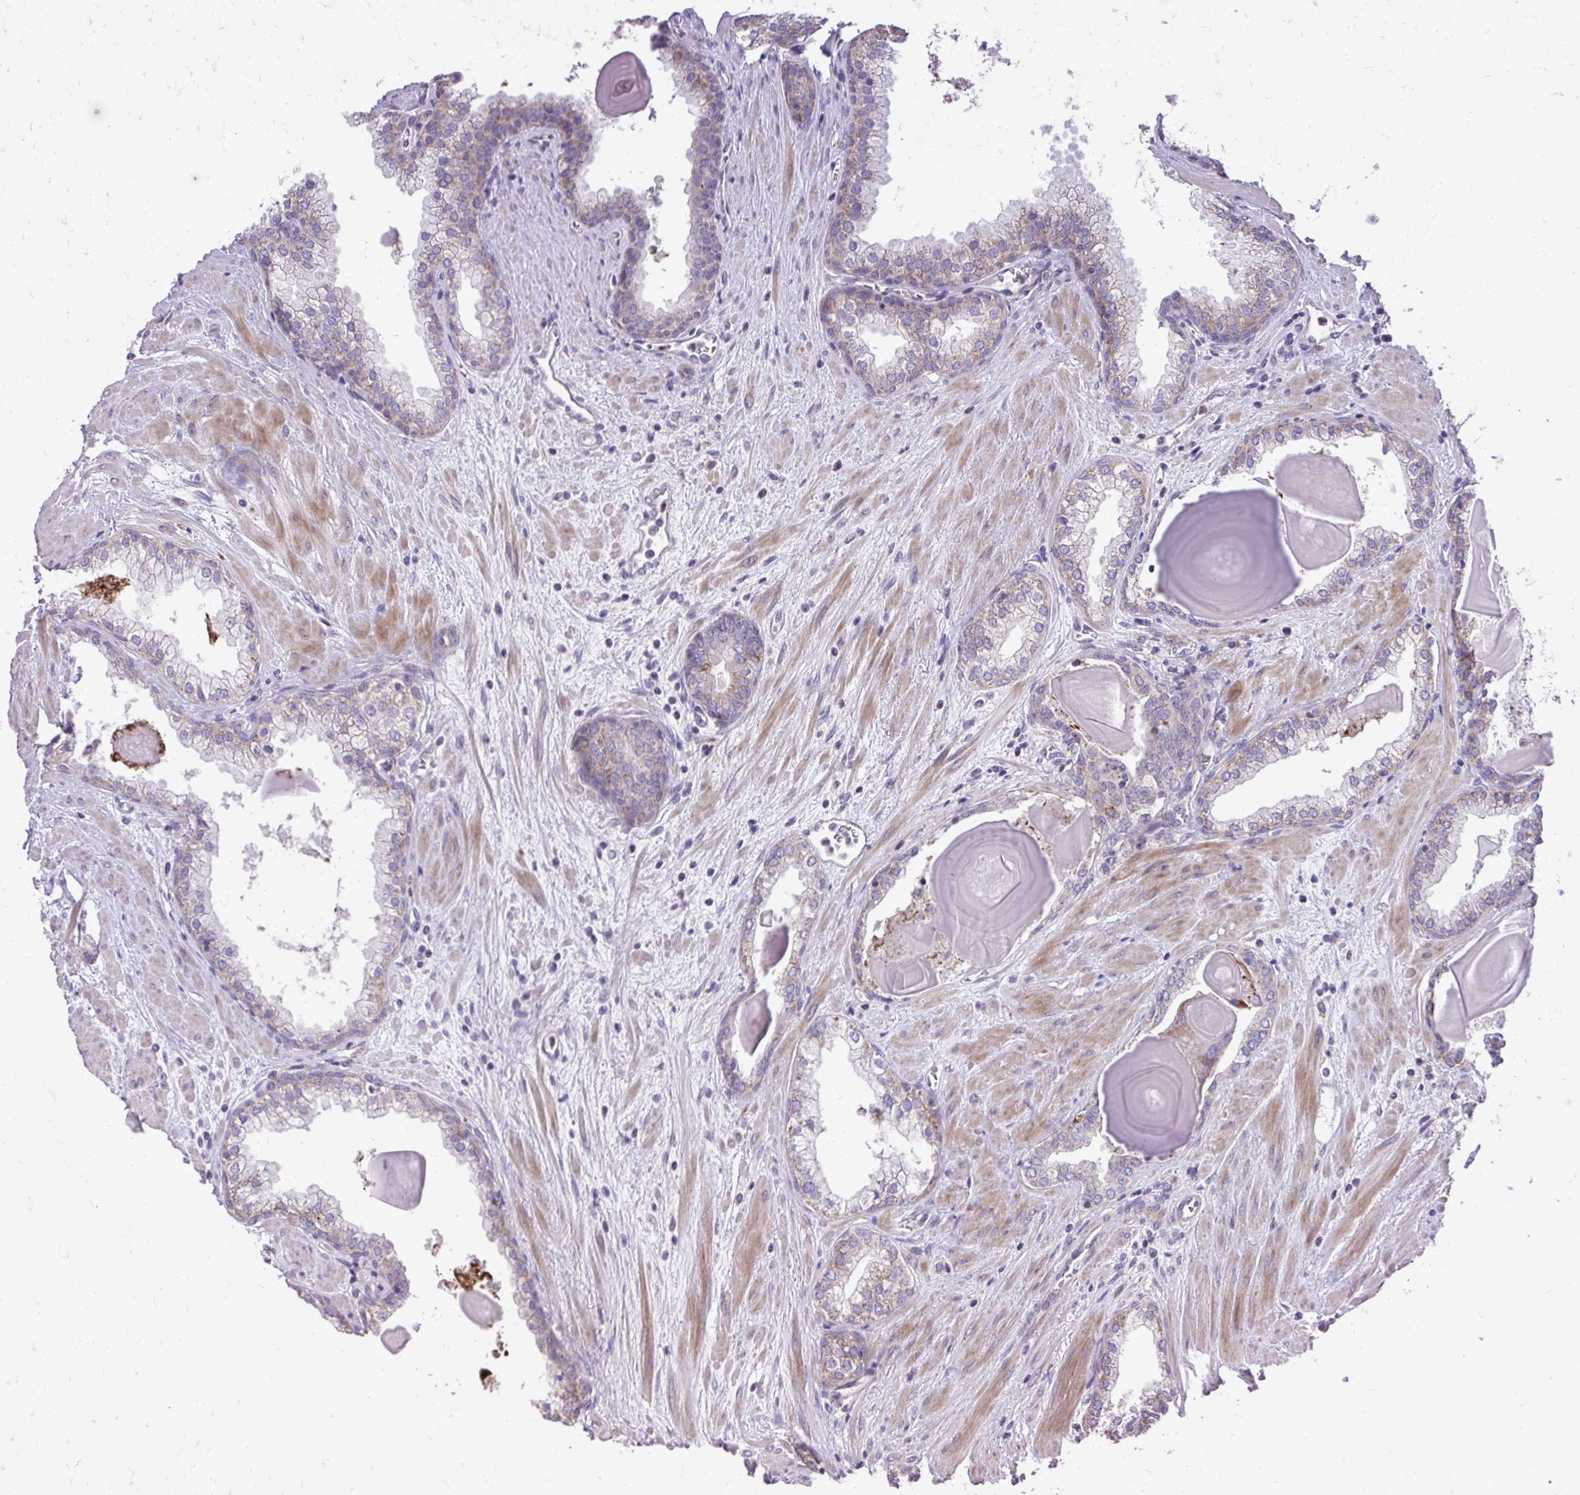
{"staining": {"intensity": "weak", "quantity": "<25%", "location": "cytoplasmic/membranous"}, "tissue": "prostate cancer", "cell_type": "Tumor cells", "image_type": "cancer", "snomed": [{"axis": "morphology", "description": "Adenocarcinoma, Low grade"}, {"axis": "topography", "description": "Prostate"}], "caption": "Immunohistochemistry micrograph of human prostate cancer (low-grade adenocarcinoma) stained for a protein (brown), which demonstrates no expression in tumor cells.", "gene": "ABCC3", "patient": {"sex": "male", "age": 64}}